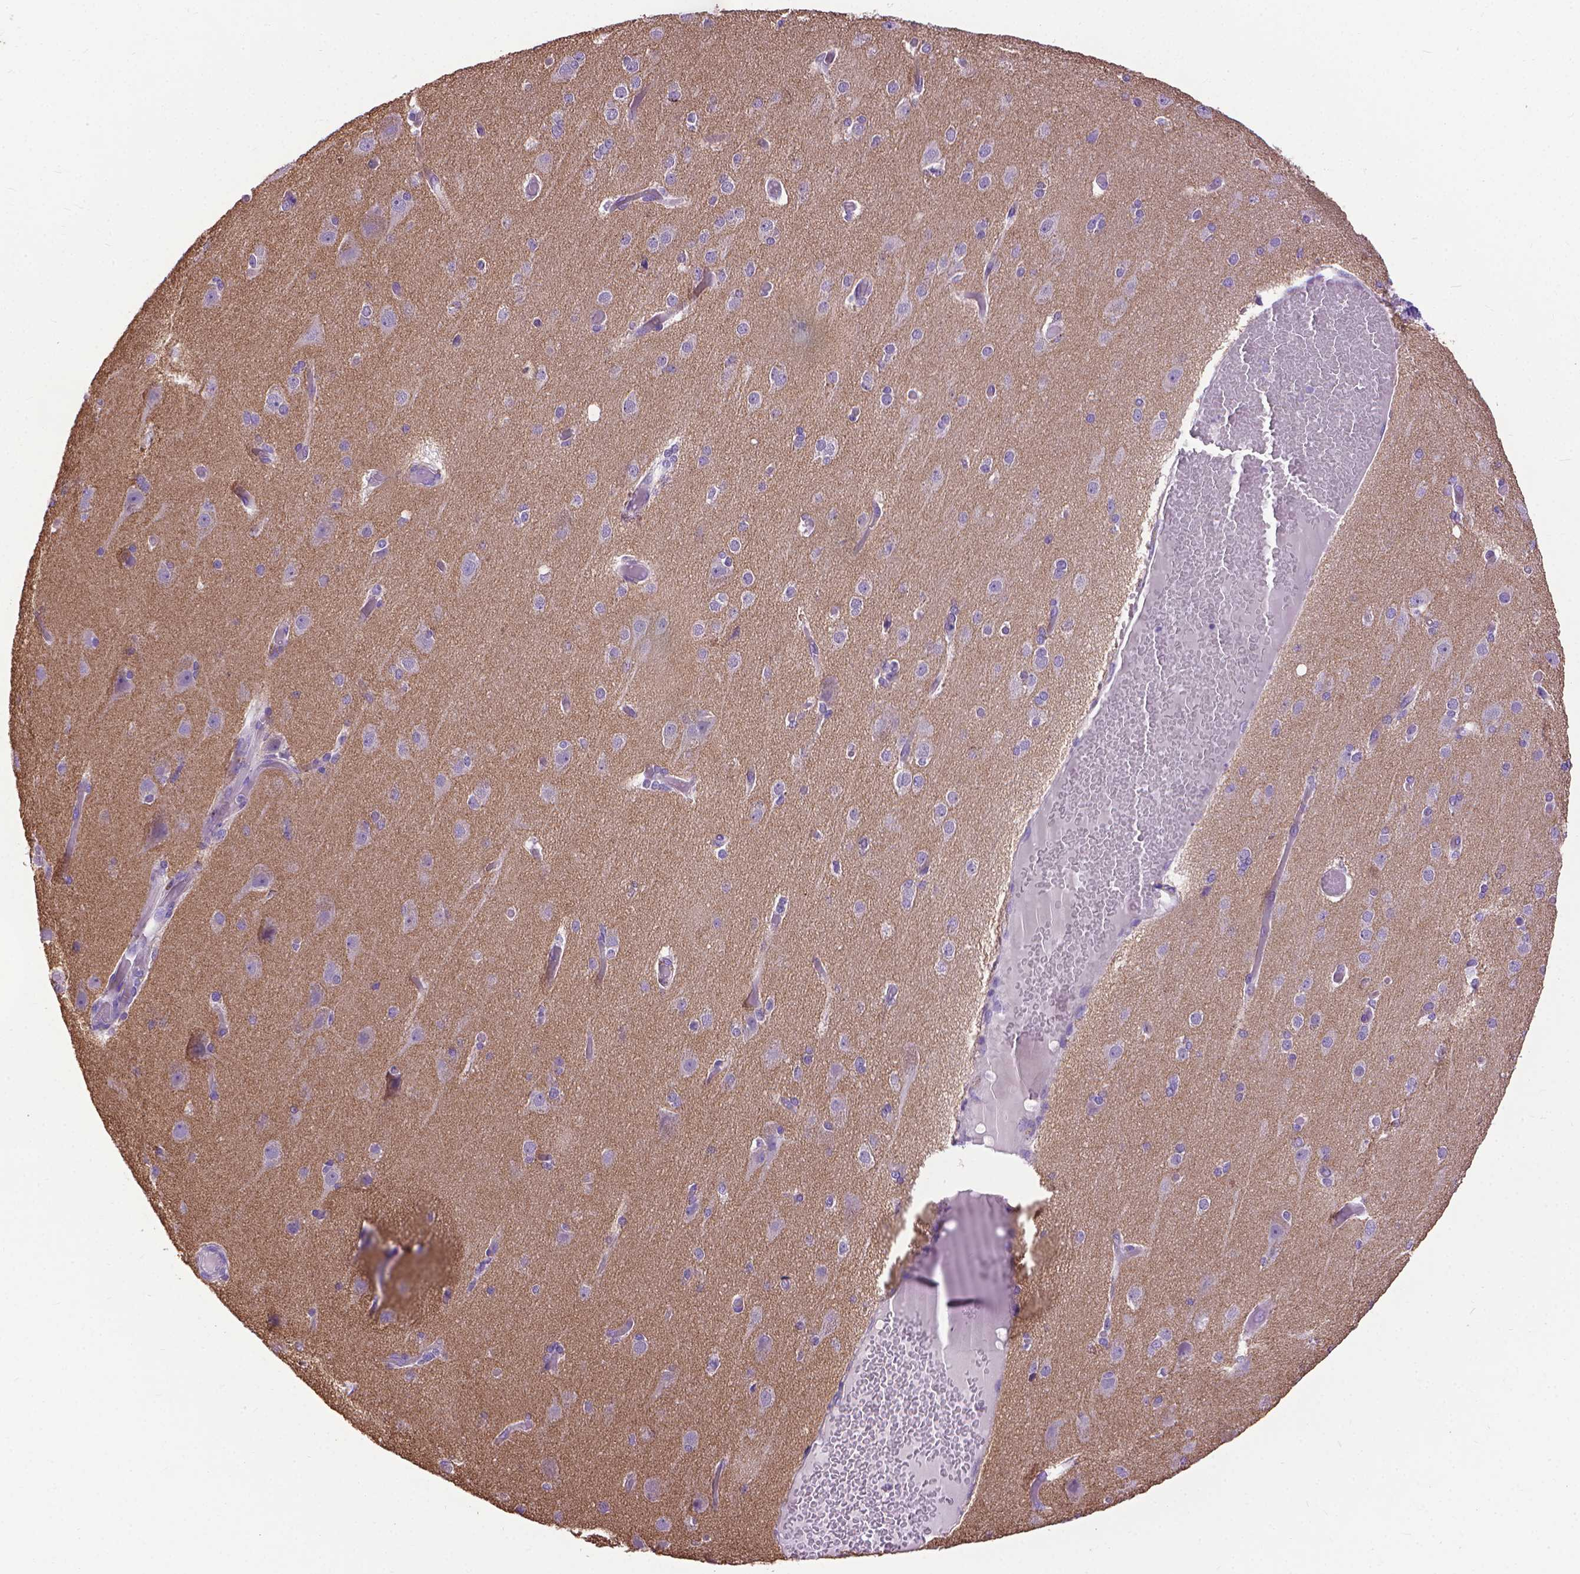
{"staining": {"intensity": "negative", "quantity": "none", "location": "none"}, "tissue": "cerebral cortex", "cell_type": "Endothelial cells", "image_type": "normal", "snomed": [{"axis": "morphology", "description": "Normal tissue, NOS"}, {"axis": "morphology", "description": "Glioma, malignant, High grade"}, {"axis": "topography", "description": "Cerebral cortex"}], "caption": "IHC photomicrograph of unremarkable human cerebral cortex stained for a protein (brown), which reveals no positivity in endothelial cells. (DAB (3,3'-diaminobenzidine) immunohistochemistry, high magnification).", "gene": "SYN1", "patient": {"sex": "male", "age": 71}}